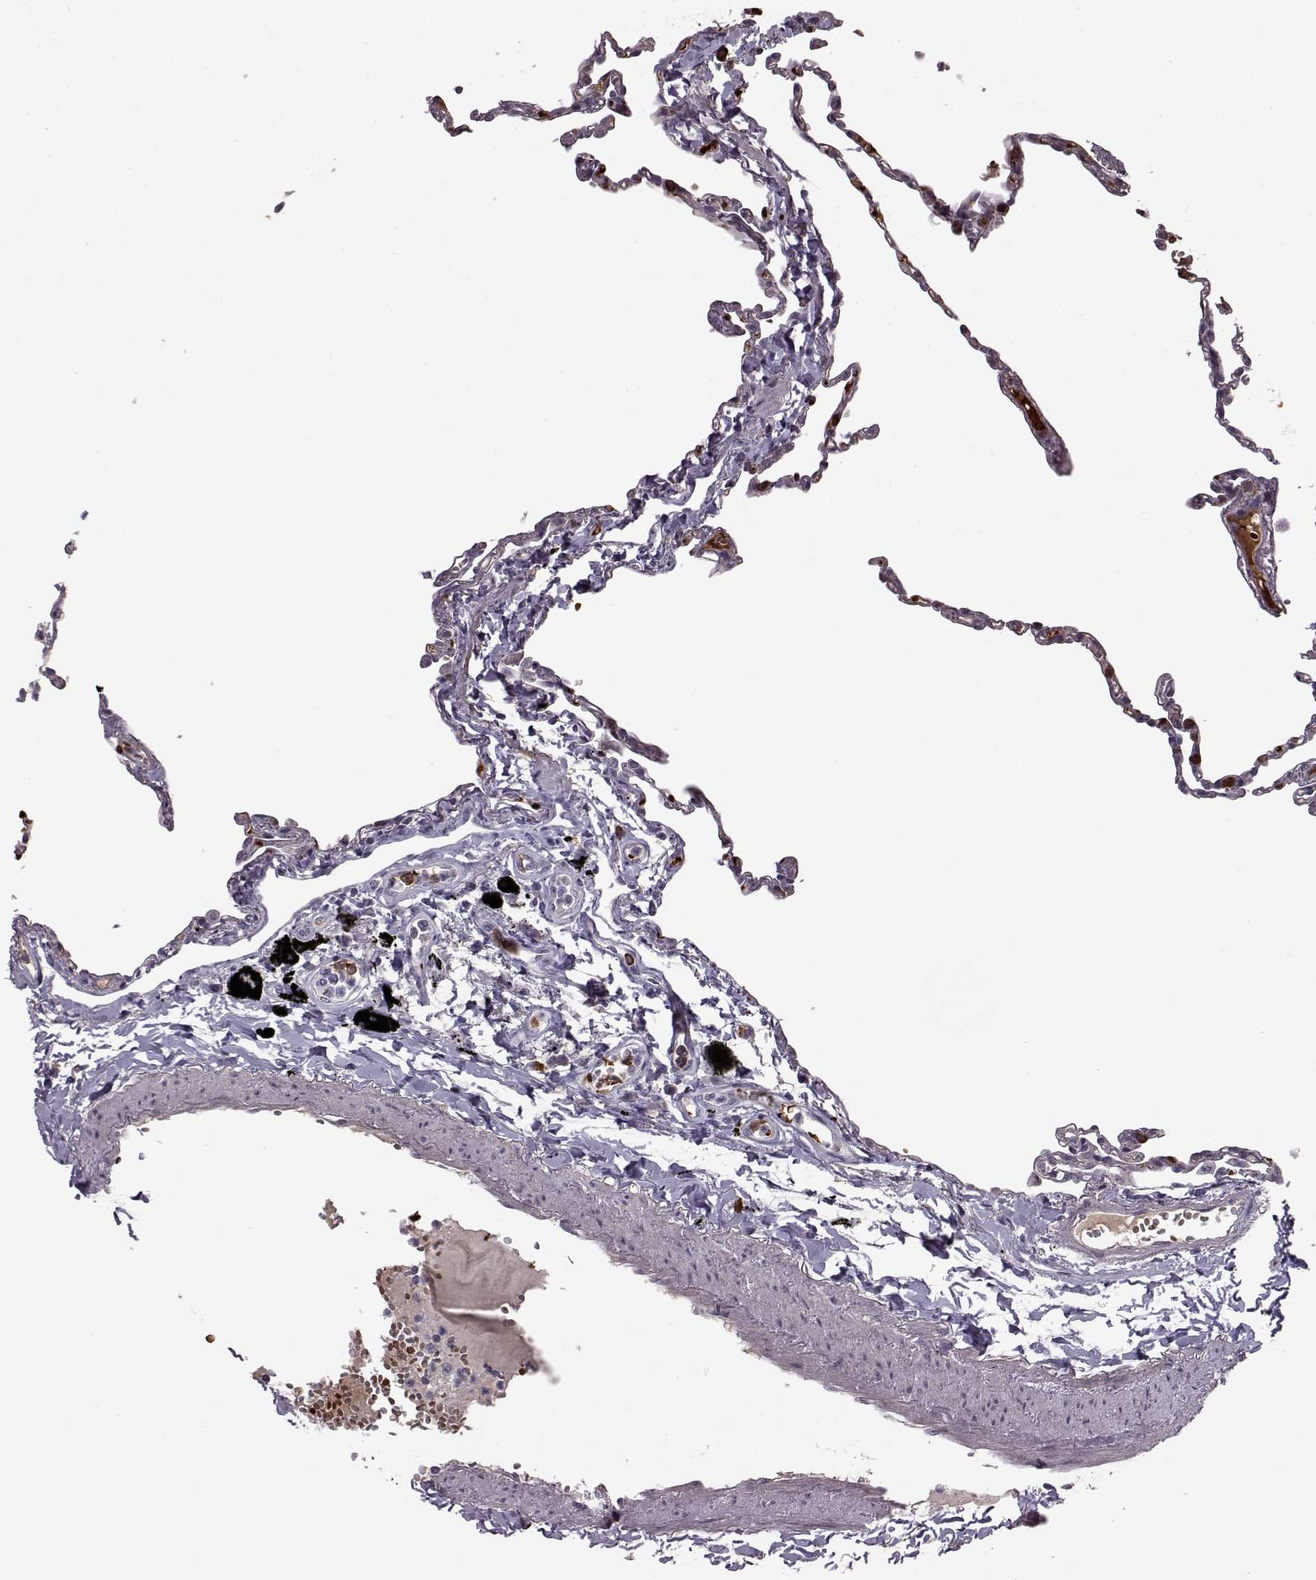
{"staining": {"intensity": "negative", "quantity": "none", "location": "none"}, "tissue": "lung", "cell_type": "Alveolar cells", "image_type": "normal", "snomed": [{"axis": "morphology", "description": "Normal tissue, NOS"}, {"axis": "topography", "description": "Lung"}], "caption": "Alveolar cells show no significant positivity in unremarkable lung. The staining was performed using DAB to visualize the protein expression in brown, while the nuclei were stained in blue with hematoxylin (Magnification: 20x).", "gene": "PROP1", "patient": {"sex": "male", "age": 78}}